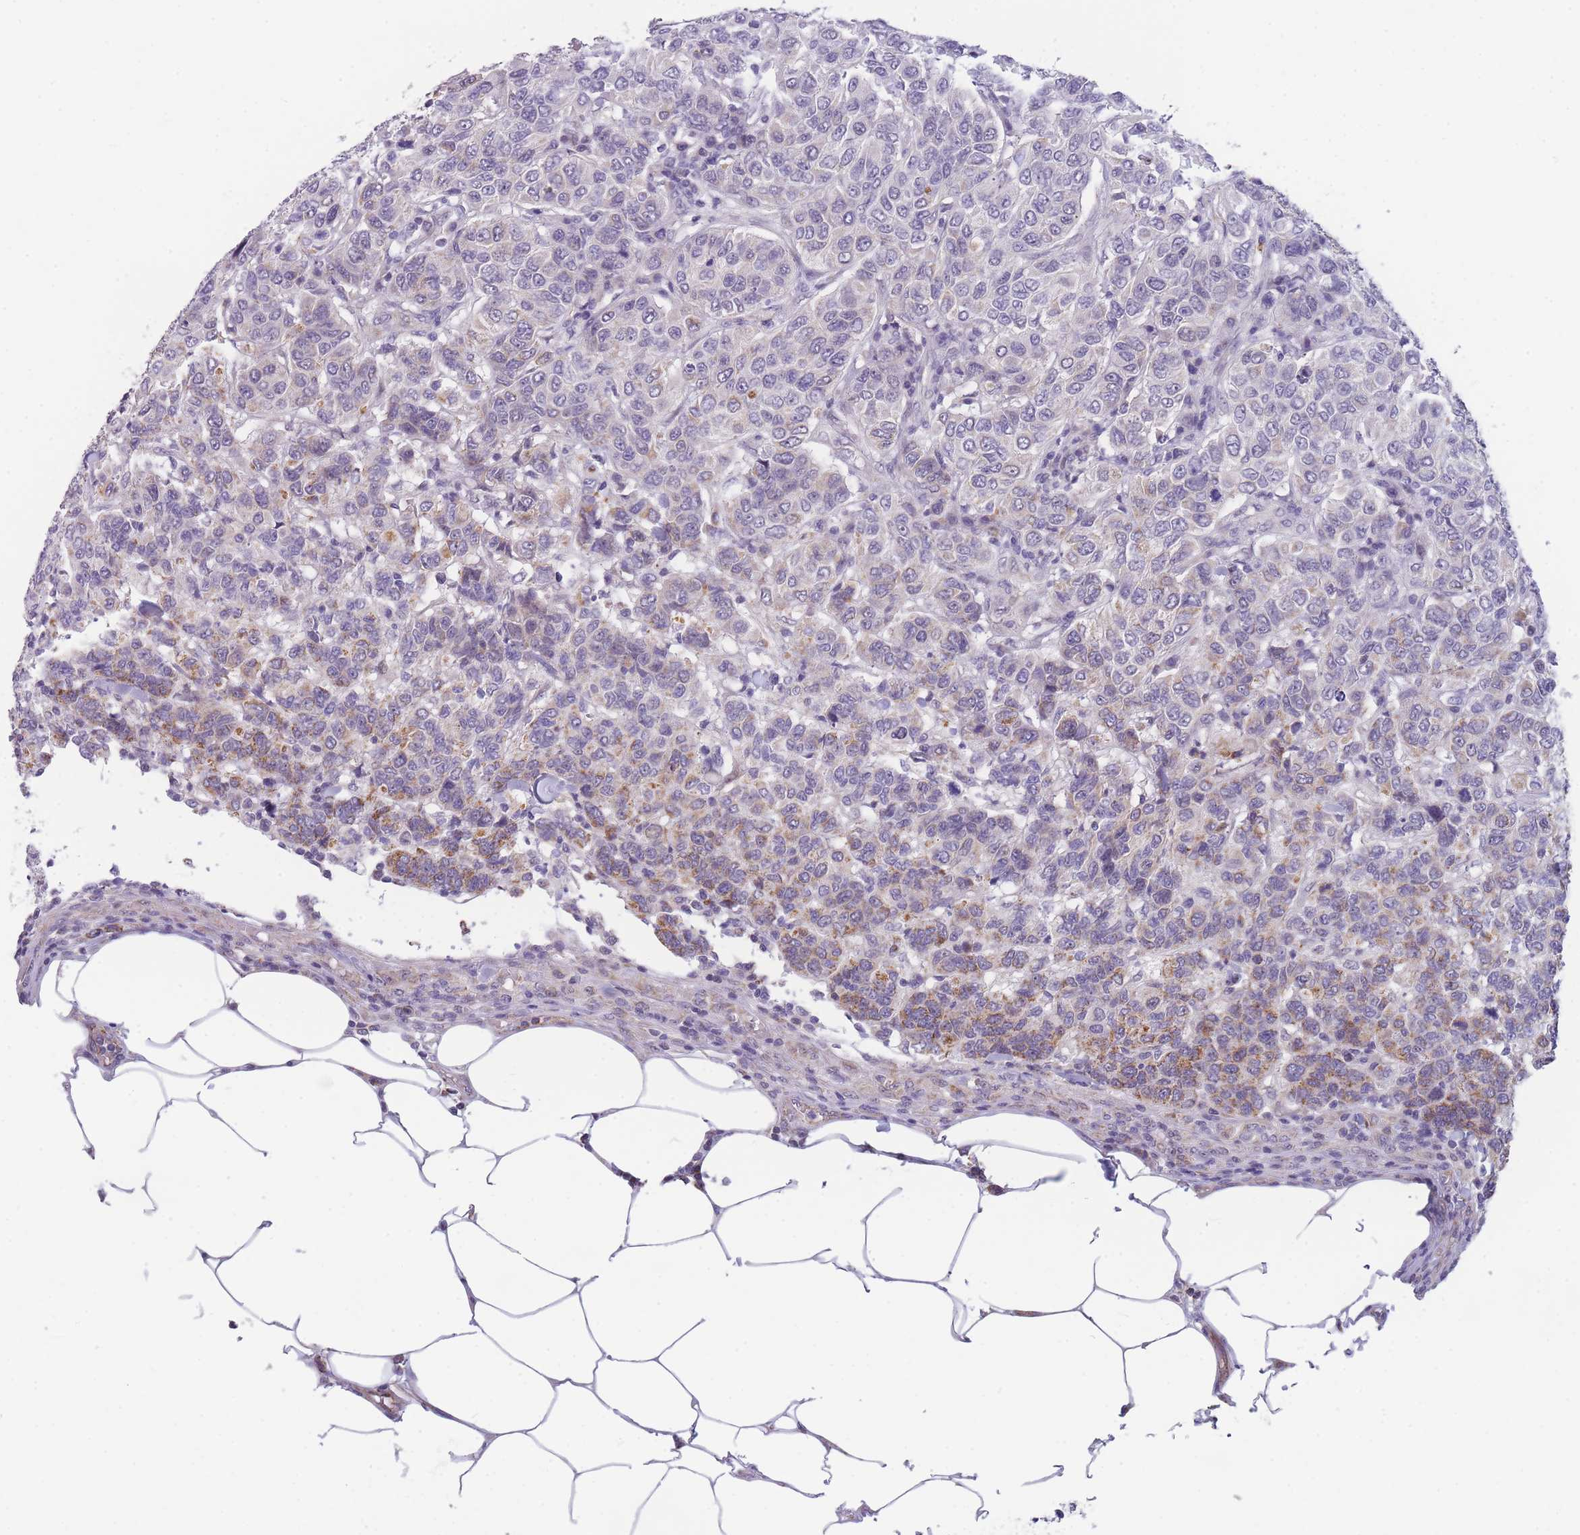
{"staining": {"intensity": "moderate", "quantity": "<25%", "location": "cytoplasmic/membranous"}, "tissue": "breast cancer", "cell_type": "Tumor cells", "image_type": "cancer", "snomed": [{"axis": "morphology", "description": "Duct carcinoma"}, {"axis": "topography", "description": "Breast"}], "caption": "This image demonstrates immunohistochemistry (IHC) staining of human breast cancer (intraductal carcinoma), with low moderate cytoplasmic/membranous expression in approximately <25% of tumor cells.", "gene": "DDX49", "patient": {"sex": "female", "age": 55}}